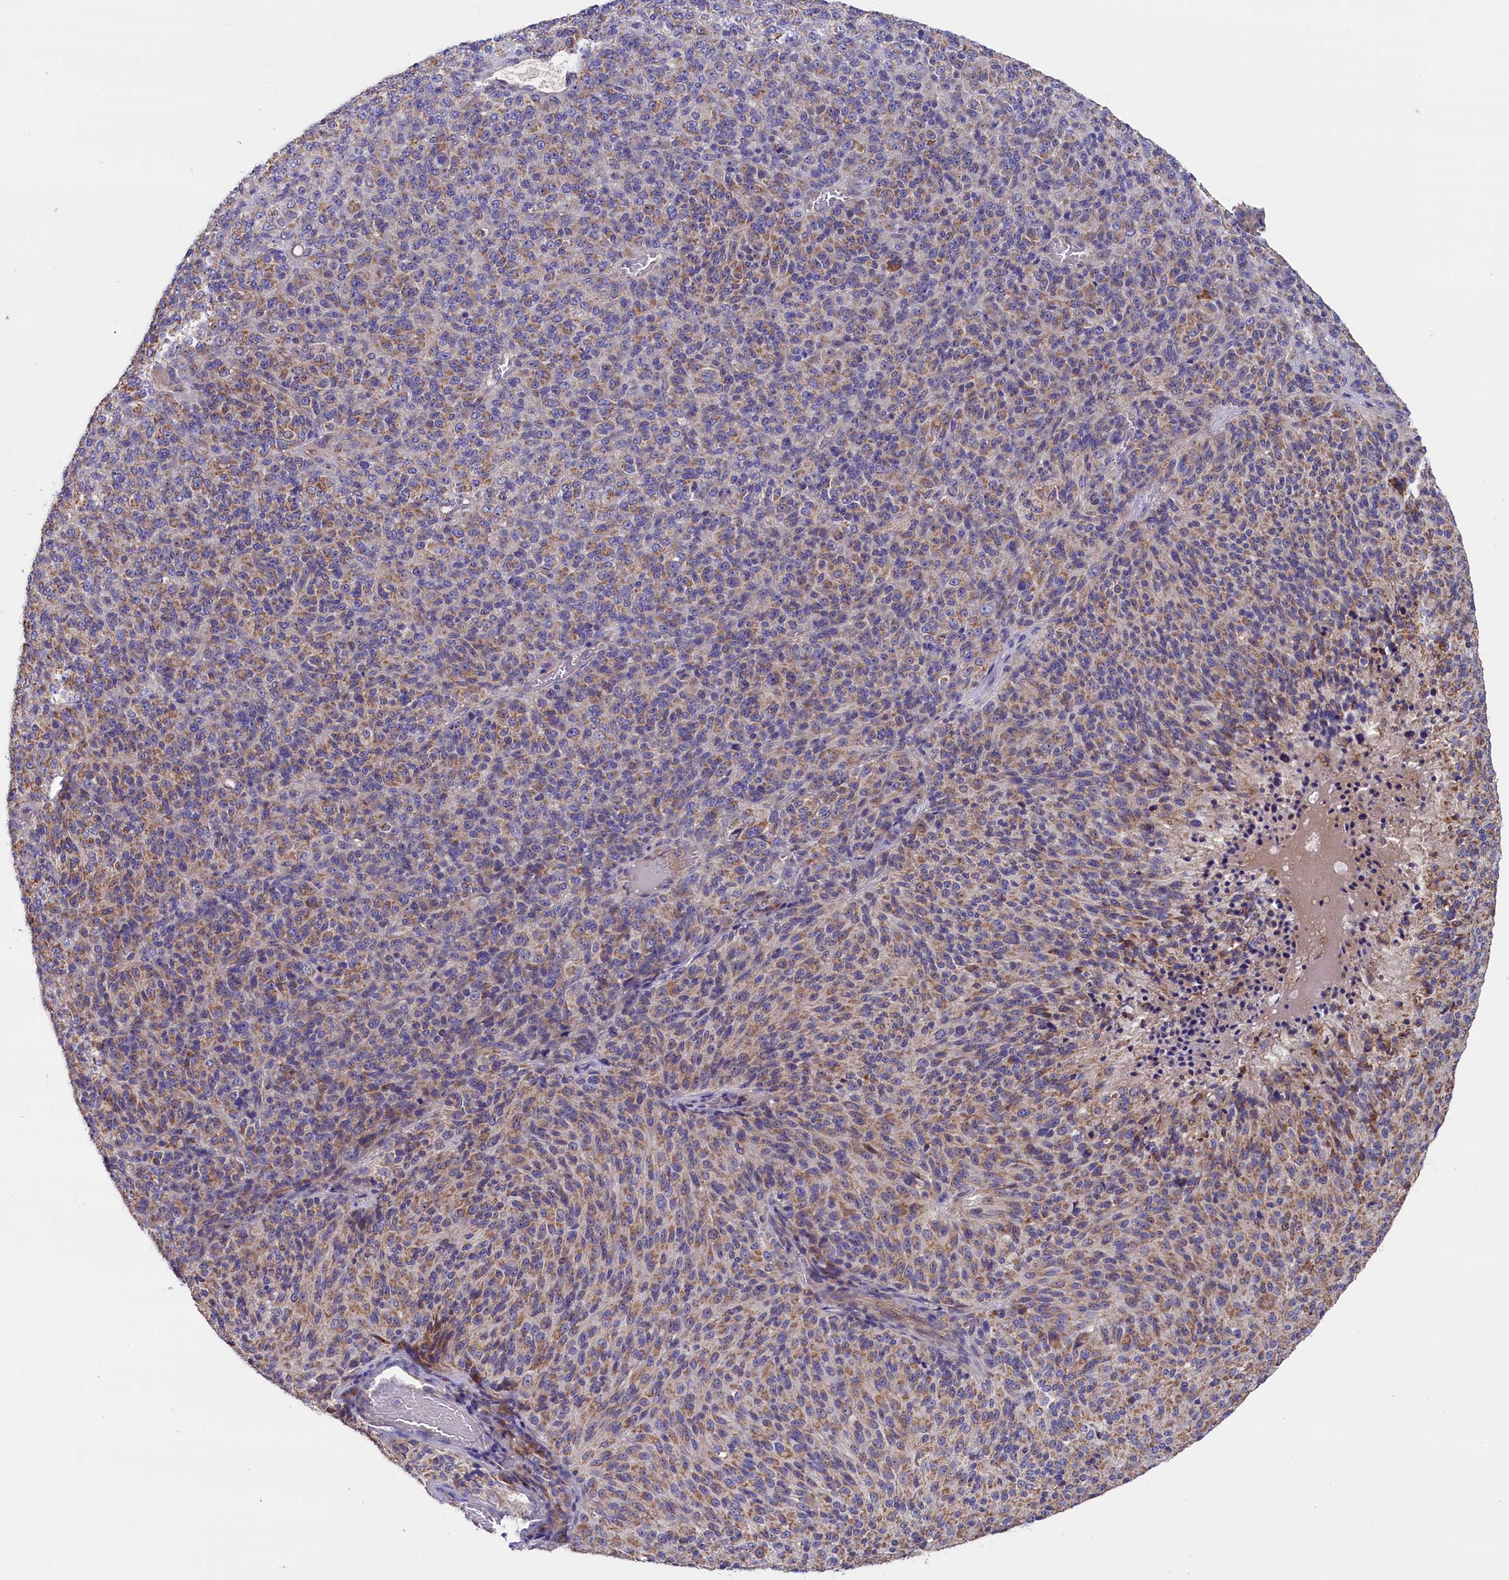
{"staining": {"intensity": "weak", "quantity": ">75%", "location": "cytoplasmic/membranous"}, "tissue": "melanoma", "cell_type": "Tumor cells", "image_type": "cancer", "snomed": [{"axis": "morphology", "description": "Malignant melanoma, Metastatic site"}, {"axis": "topography", "description": "Brain"}], "caption": "There is low levels of weak cytoplasmic/membranous positivity in tumor cells of malignant melanoma (metastatic site), as demonstrated by immunohistochemical staining (brown color).", "gene": "ZSWIM1", "patient": {"sex": "female", "age": 56}}